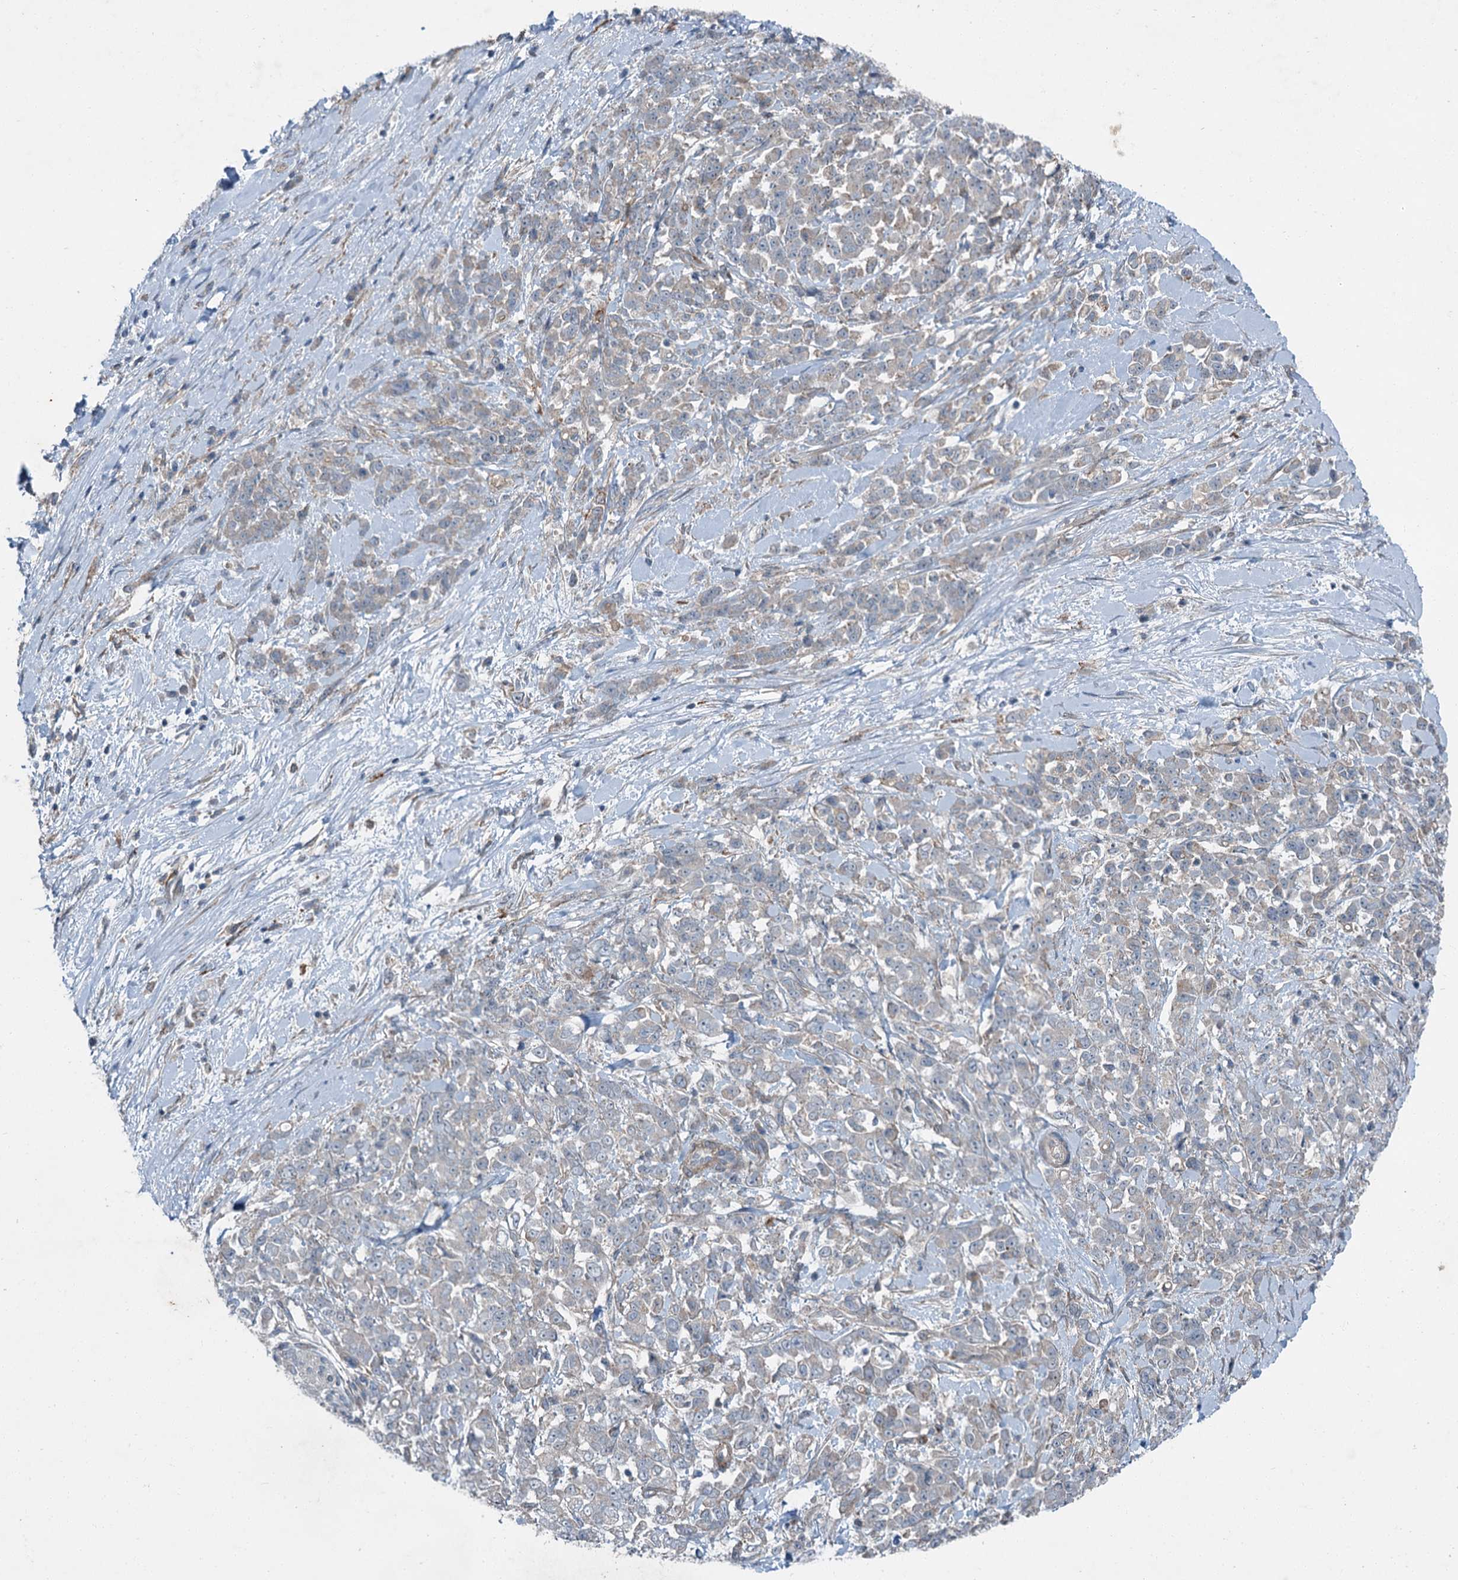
{"staining": {"intensity": "weak", "quantity": "<25%", "location": "cytoplasmic/membranous"}, "tissue": "pancreatic cancer", "cell_type": "Tumor cells", "image_type": "cancer", "snomed": [{"axis": "morphology", "description": "Normal tissue, NOS"}, {"axis": "morphology", "description": "Adenocarcinoma, NOS"}, {"axis": "topography", "description": "Pancreas"}], "caption": "An immunohistochemistry (IHC) histopathology image of pancreatic cancer is shown. There is no staining in tumor cells of pancreatic cancer.", "gene": "AXL", "patient": {"sex": "female", "age": 64}}